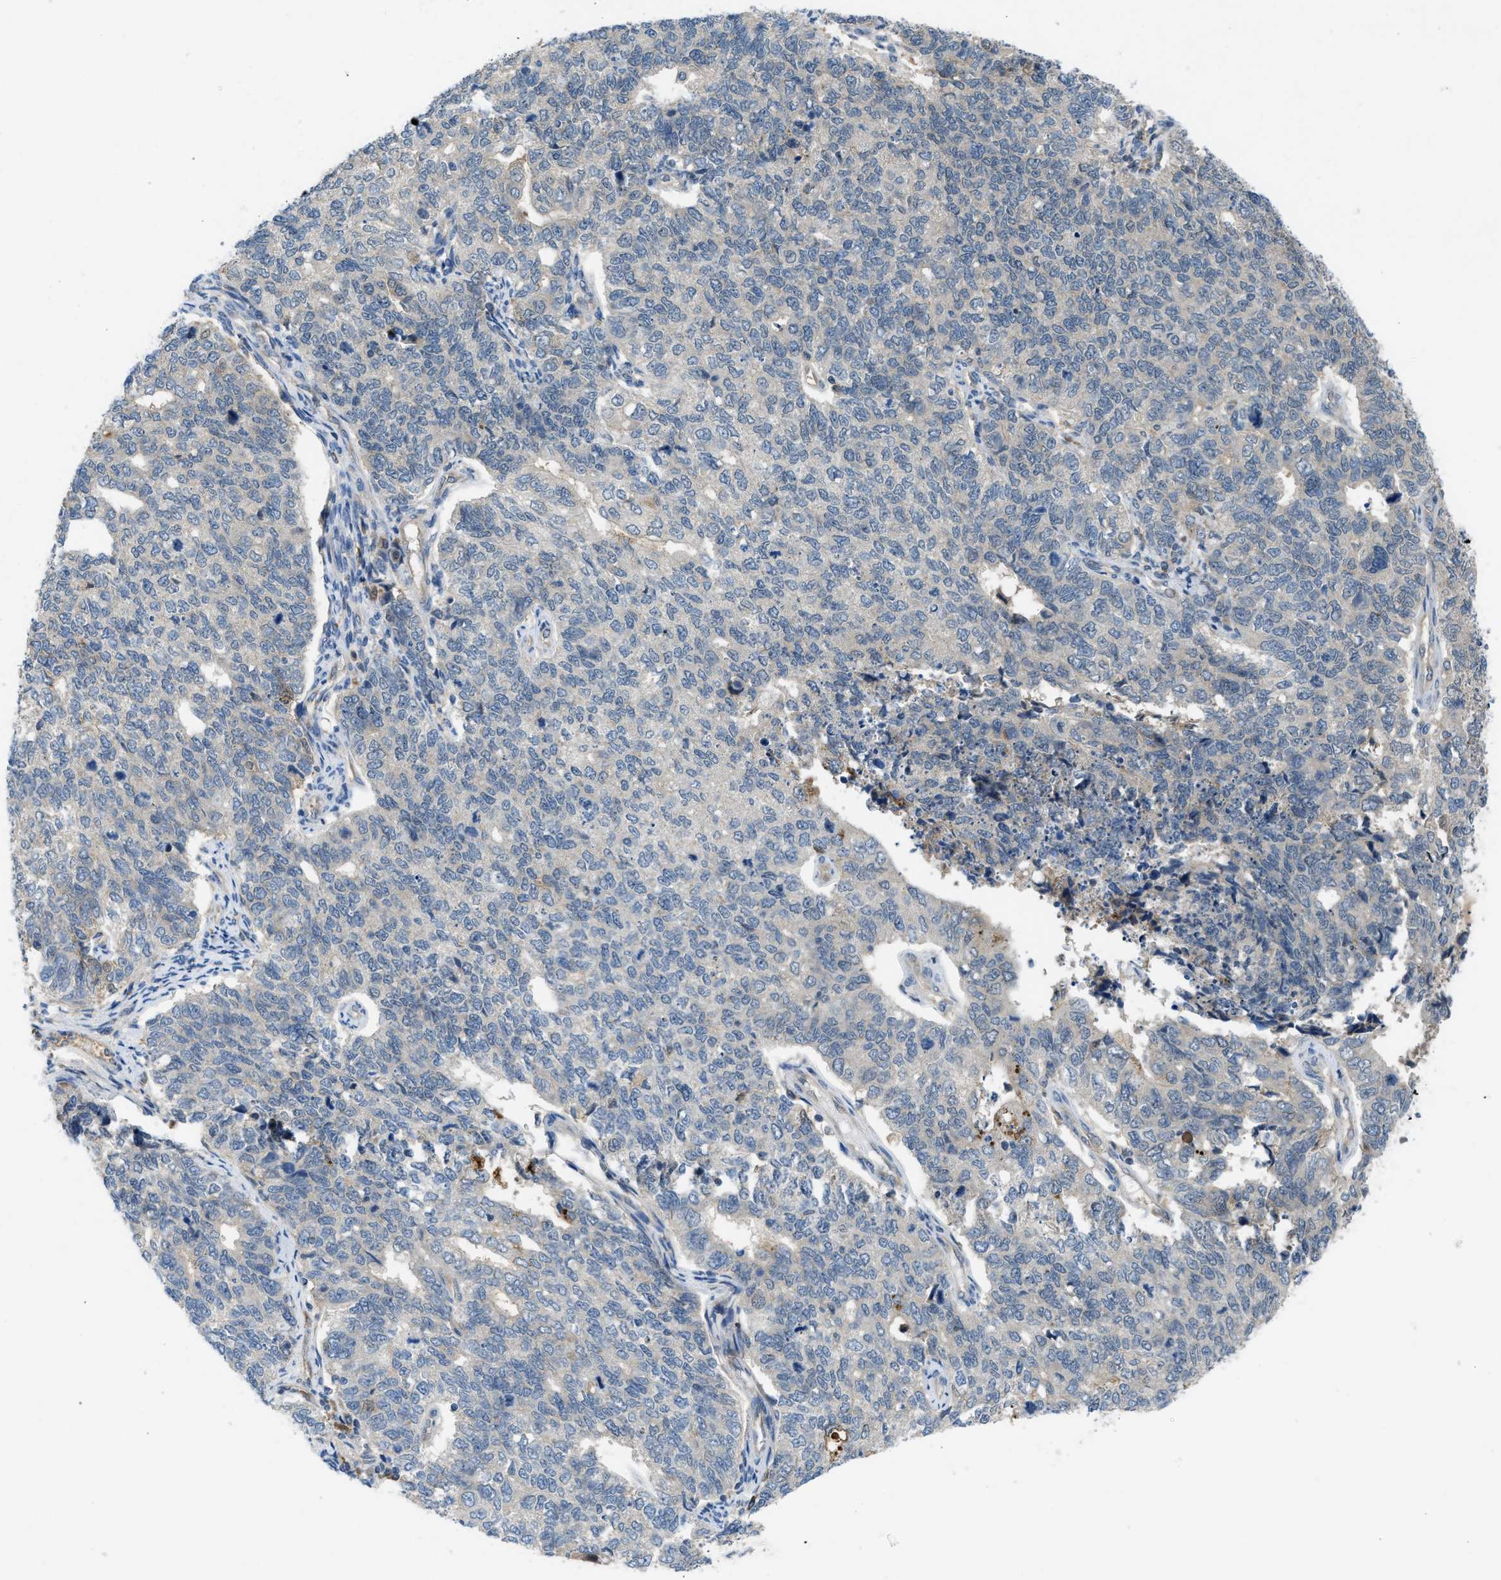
{"staining": {"intensity": "negative", "quantity": "none", "location": "none"}, "tissue": "cervical cancer", "cell_type": "Tumor cells", "image_type": "cancer", "snomed": [{"axis": "morphology", "description": "Squamous cell carcinoma, NOS"}, {"axis": "topography", "description": "Cervix"}], "caption": "Squamous cell carcinoma (cervical) was stained to show a protein in brown. There is no significant expression in tumor cells. (DAB (3,3'-diaminobenzidine) immunohistochemistry, high magnification).", "gene": "ZNF251", "patient": {"sex": "female", "age": 63}}